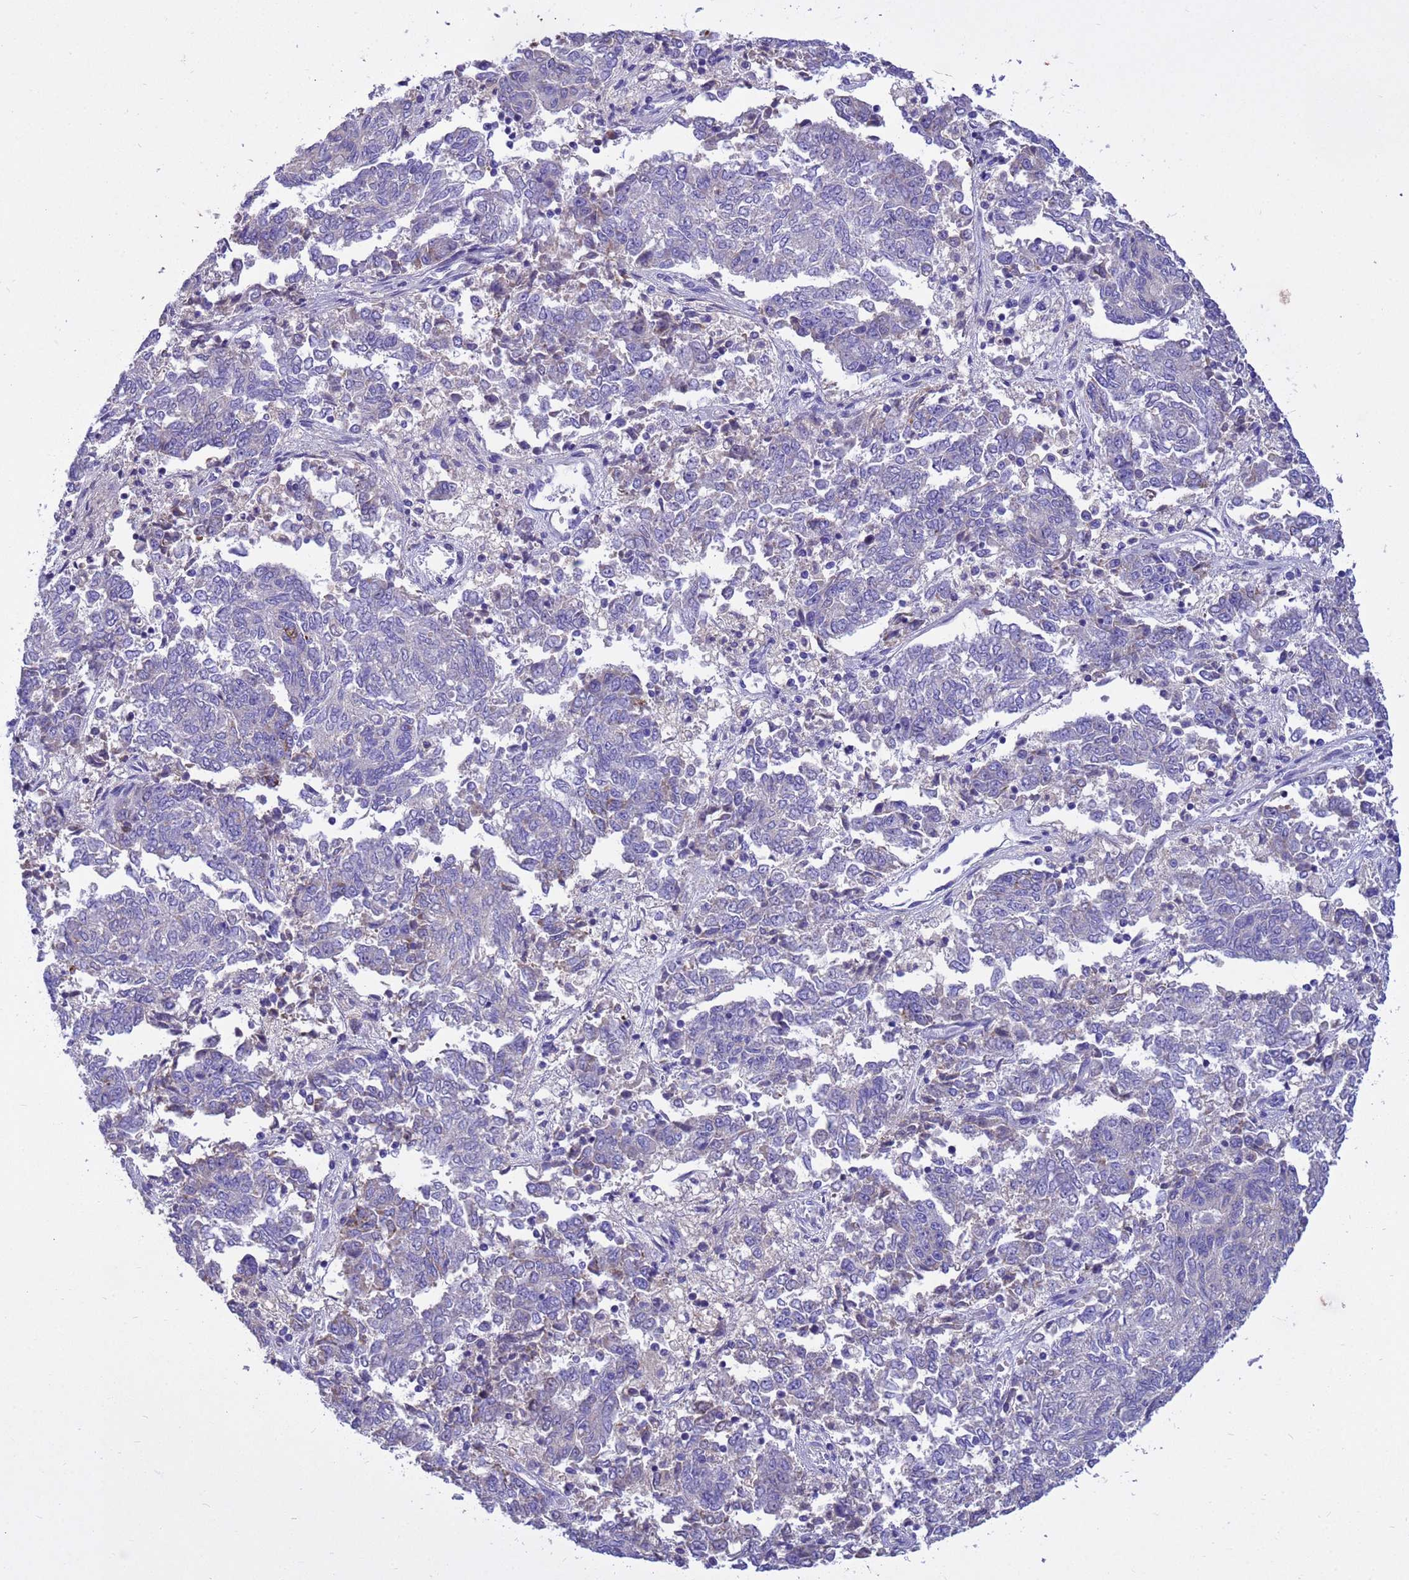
{"staining": {"intensity": "negative", "quantity": "none", "location": "none"}, "tissue": "endometrial cancer", "cell_type": "Tumor cells", "image_type": "cancer", "snomed": [{"axis": "morphology", "description": "Adenocarcinoma, NOS"}, {"axis": "topography", "description": "Endometrium"}], "caption": "Immunohistochemistry image of human endometrial cancer (adenocarcinoma) stained for a protein (brown), which shows no staining in tumor cells. (DAB (3,3'-diaminobenzidine) immunohistochemistry (IHC) with hematoxylin counter stain).", "gene": "TUBGCP3", "patient": {"sex": "female", "age": 80}}